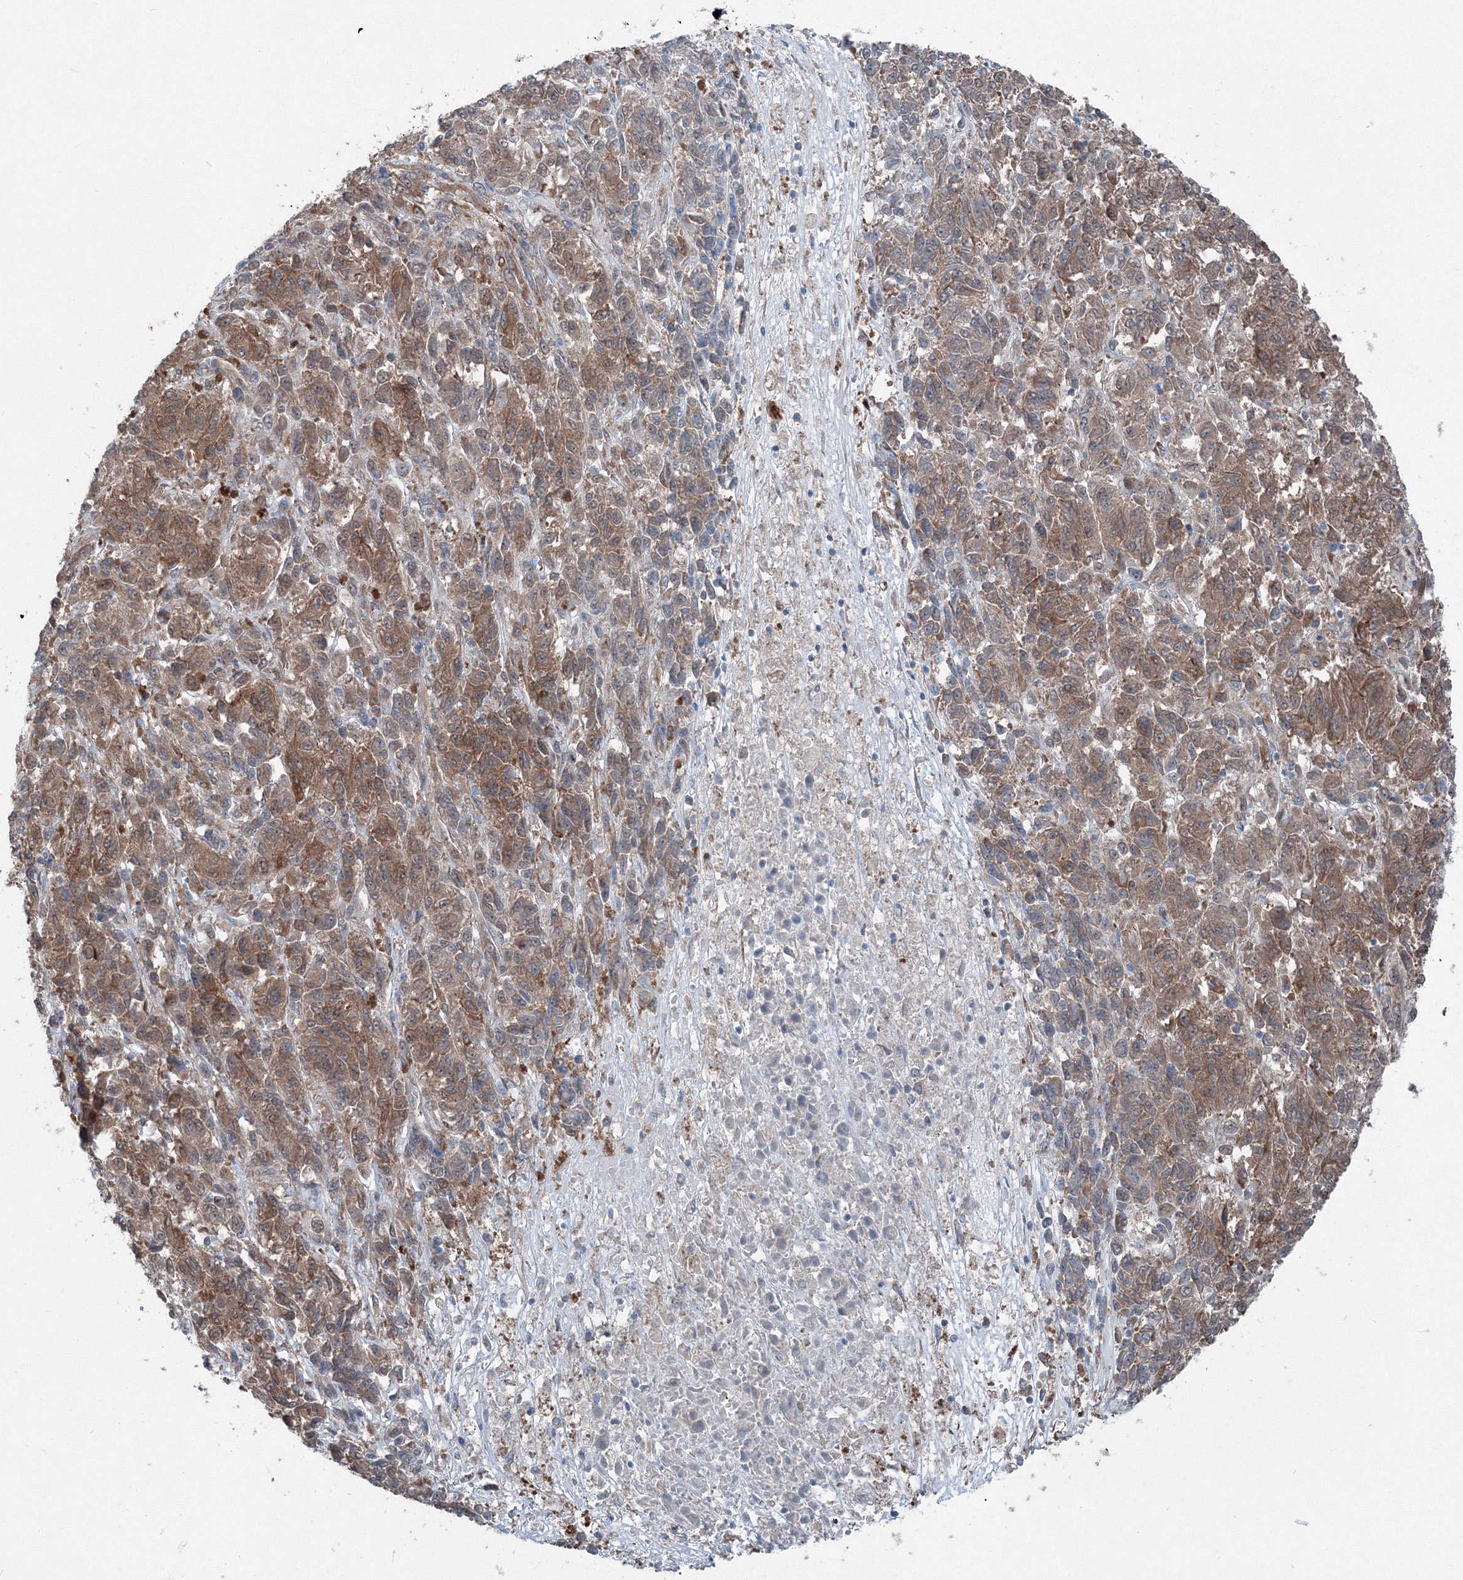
{"staining": {"intensity": "moderate", "quantity": ">75%", "location": "cytoplasmic/membranous"}, "tissue": "melanoma", "cell_type": "Tumor cells", "image_type": "cancer", "snomed": [{"axis": "morphology", "description": "Malignant melanoma, Metastatic site"}, {"axis": "topography", "description": "Lung"}], "caption": "Melanoma stained with immunohistochemistry (IHC) displays moderate cytoplasmic/membranous expression in about >75% of tumor cells.", "gene": "TPRKB", "patient": {"sex": "male", "age": 64}}